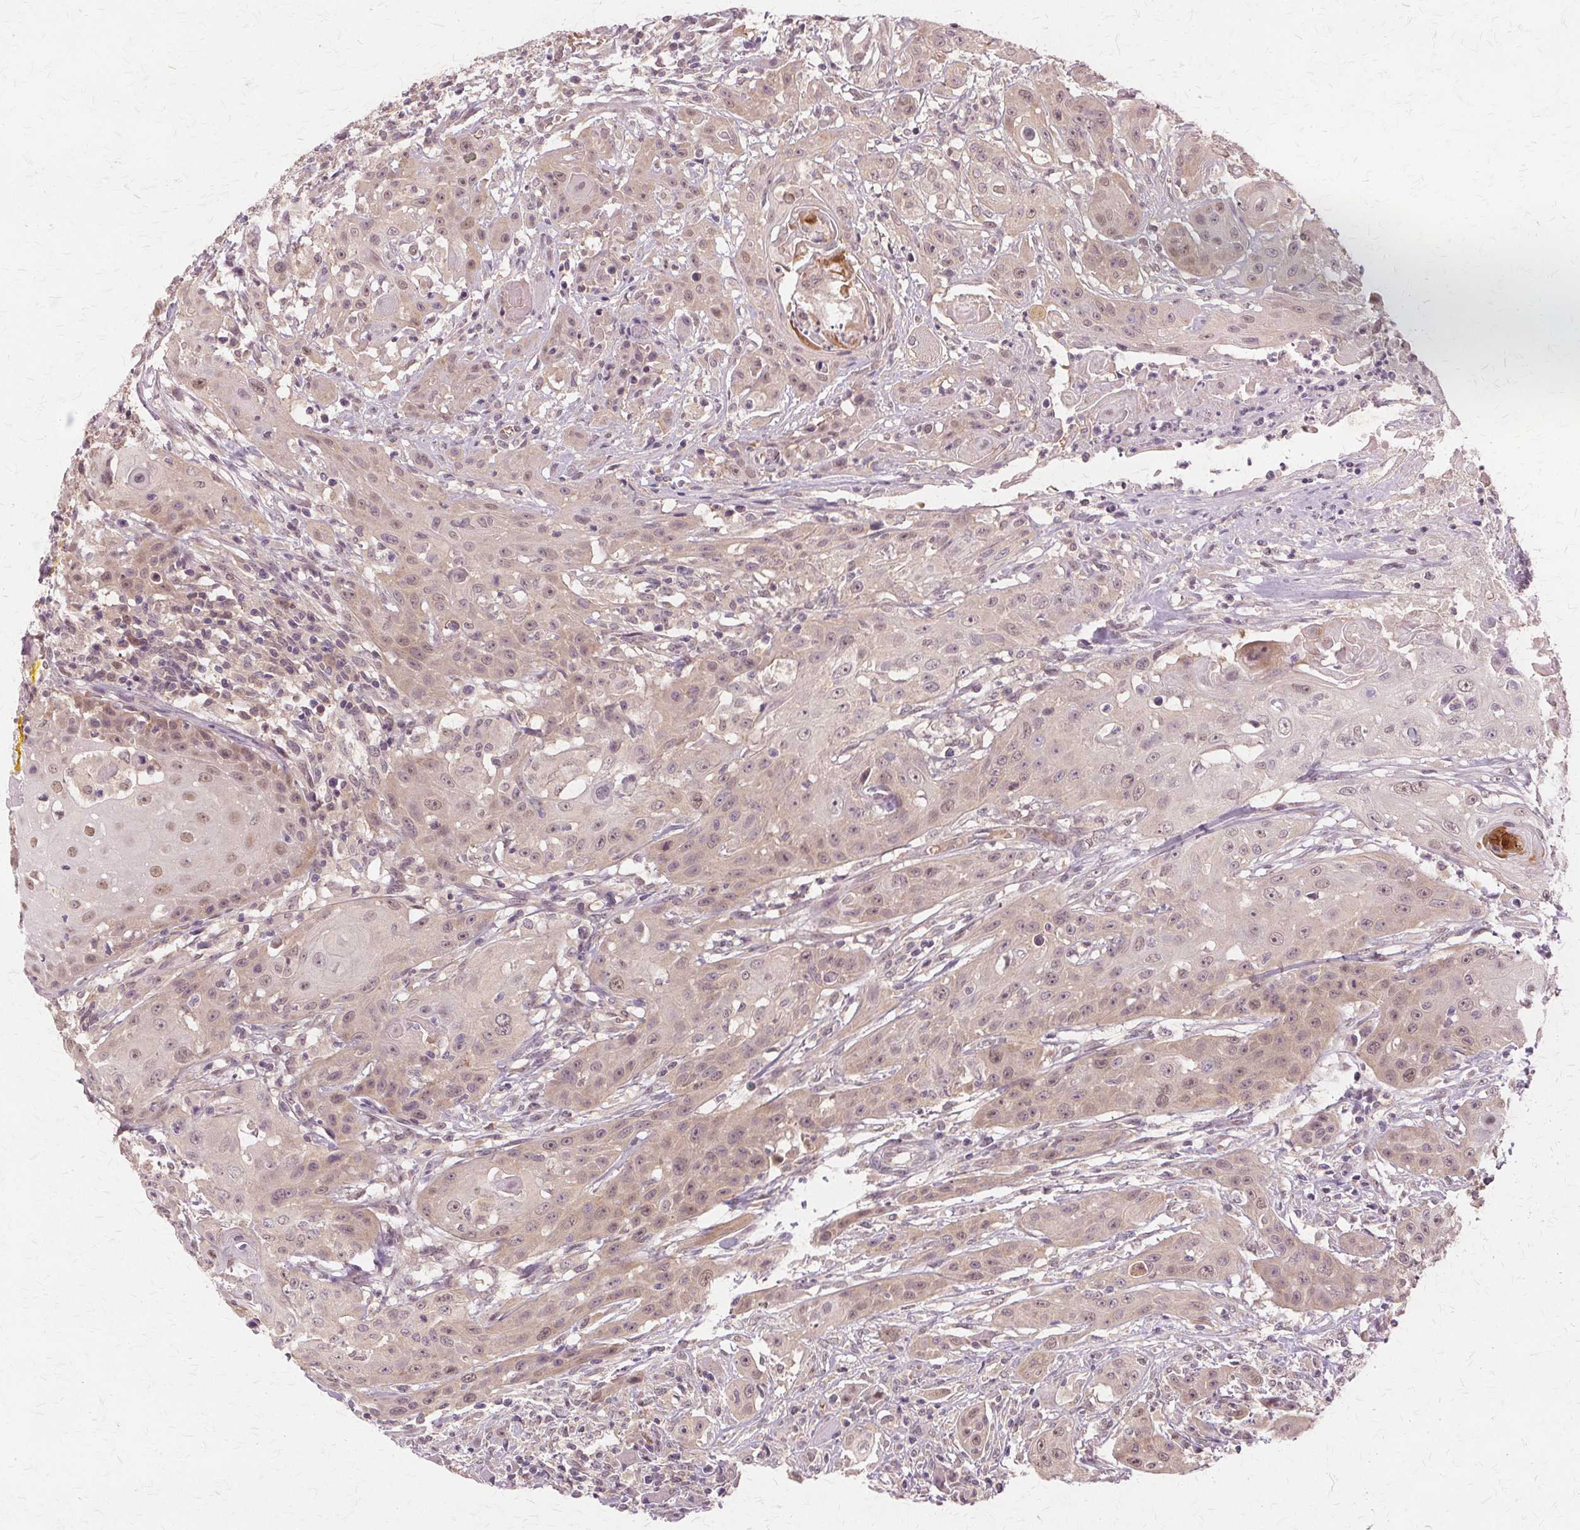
{"staining": {"intensity": "weak", "quantity": ">75%", "location": "nuclear"}, "tissue": "head and neck cancer", "cell_type": "Tumor cells", "image_type": "cancer", "snomed": [{"axis": "morphology", "description": "Squamous cell carcinoma, NOS"}, {"axis": "topography", "description": "Oral tissue"}, {"axis": "topography", "description": "Head-Neck"}, {"axis": "topography", "description": "Neck, NOS"}], "caption": "Protein expression analysis of human head and neck cancer (squamous cell carcinoma) reveals weak nuclear positivity in about >75% of tumor cells. (Brightfield microscopy of DAB IHC at high magnification).", "gene": "PRMT5", "patient": {"sex": "female", "age": 55}}